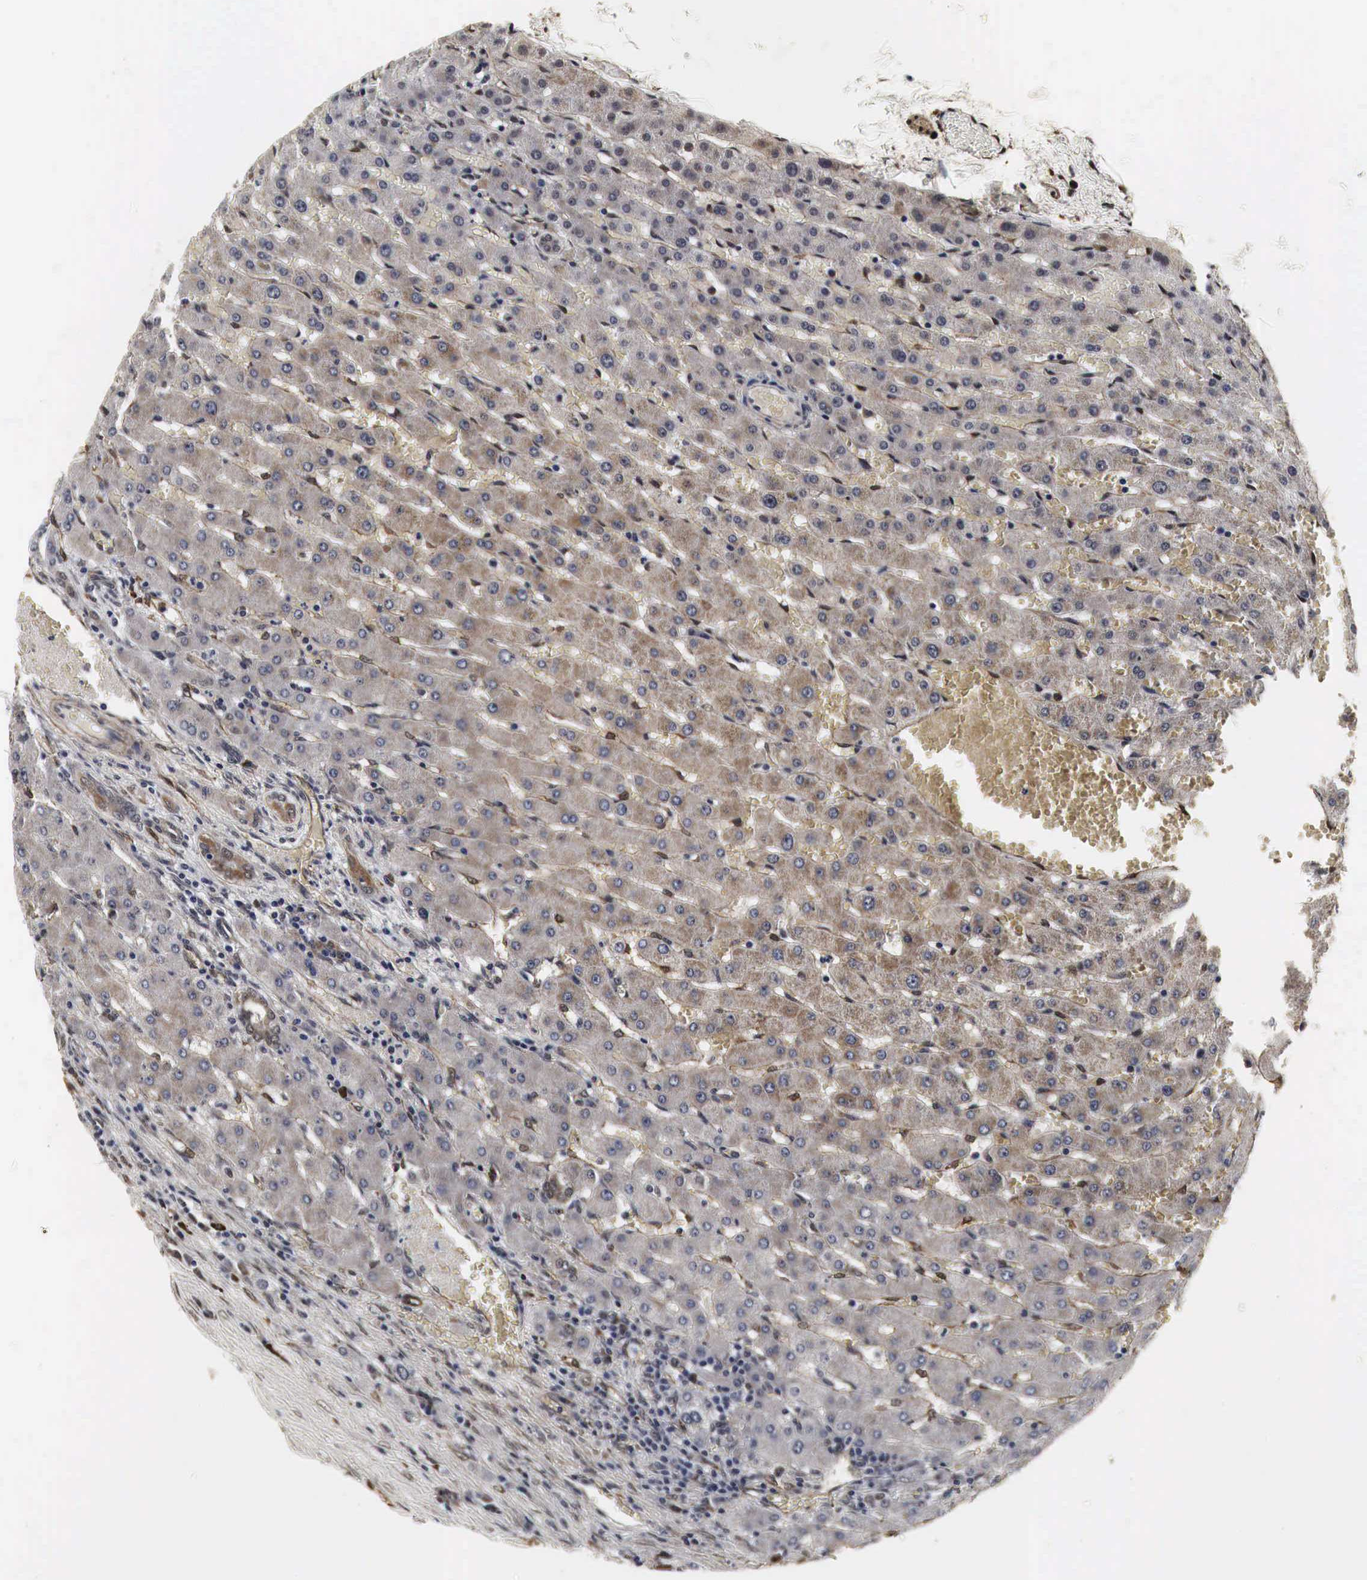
{"staining": {"intensity": "moderate", "quantity": "25%-75%", "location": "cytoplasmic/membranous"}, "tissue": "liver", "cell_type": "Cholangiocytes", "image_type": "normal", "snomed": [{"axis": "morphology", "description": "Normal tissue, NOS"}, {"axis": "topography", "description": "Liver"}], "caption": "Moderate cytoplasmic/membranous expression is identified in about 25%-75% of cholangiocytes in benign liver.", "gene": "SPIN1", "patient": {"sex": "female", "age": 30}}